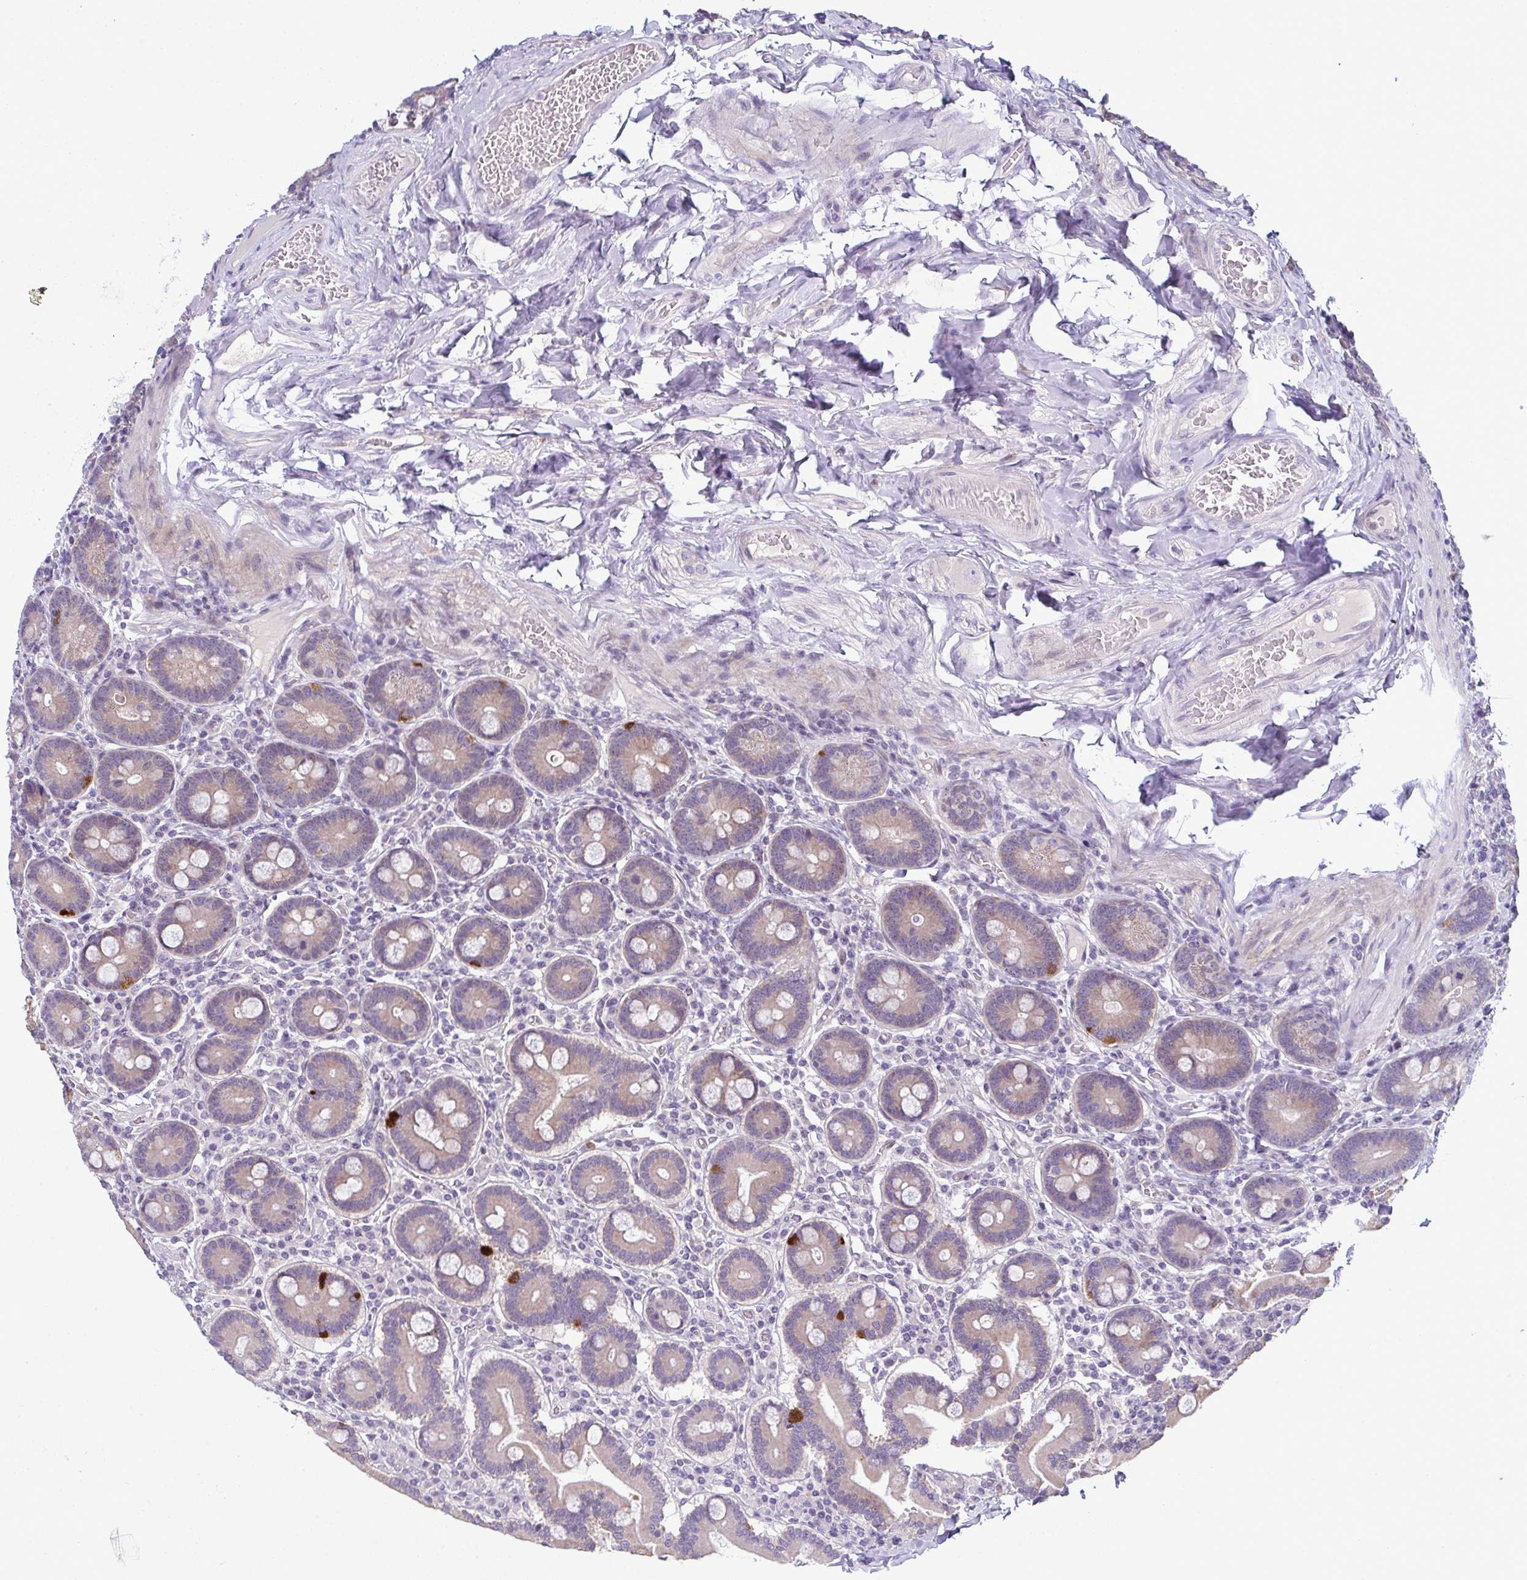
{"staining": {"intensity": "strong", "quantity": "<25%", "location": "cytoplasmic/membranous"}, "tissue": "duodenum", "cell_type": "Glandular cells", "image_type": "normal", "snomed": [{"axis": "morphology", "description": "Normal tissue, NOS"}, {"axis": "topography", "description": "Duodenum"}], "caption": "Human duodenum stained for a protein (brown) shows strong cytoplasmic/membranous positive expression in about <25% of glandular cells.", "gene": "ODF1", "patient": {"sex": "female", "age": 62}}